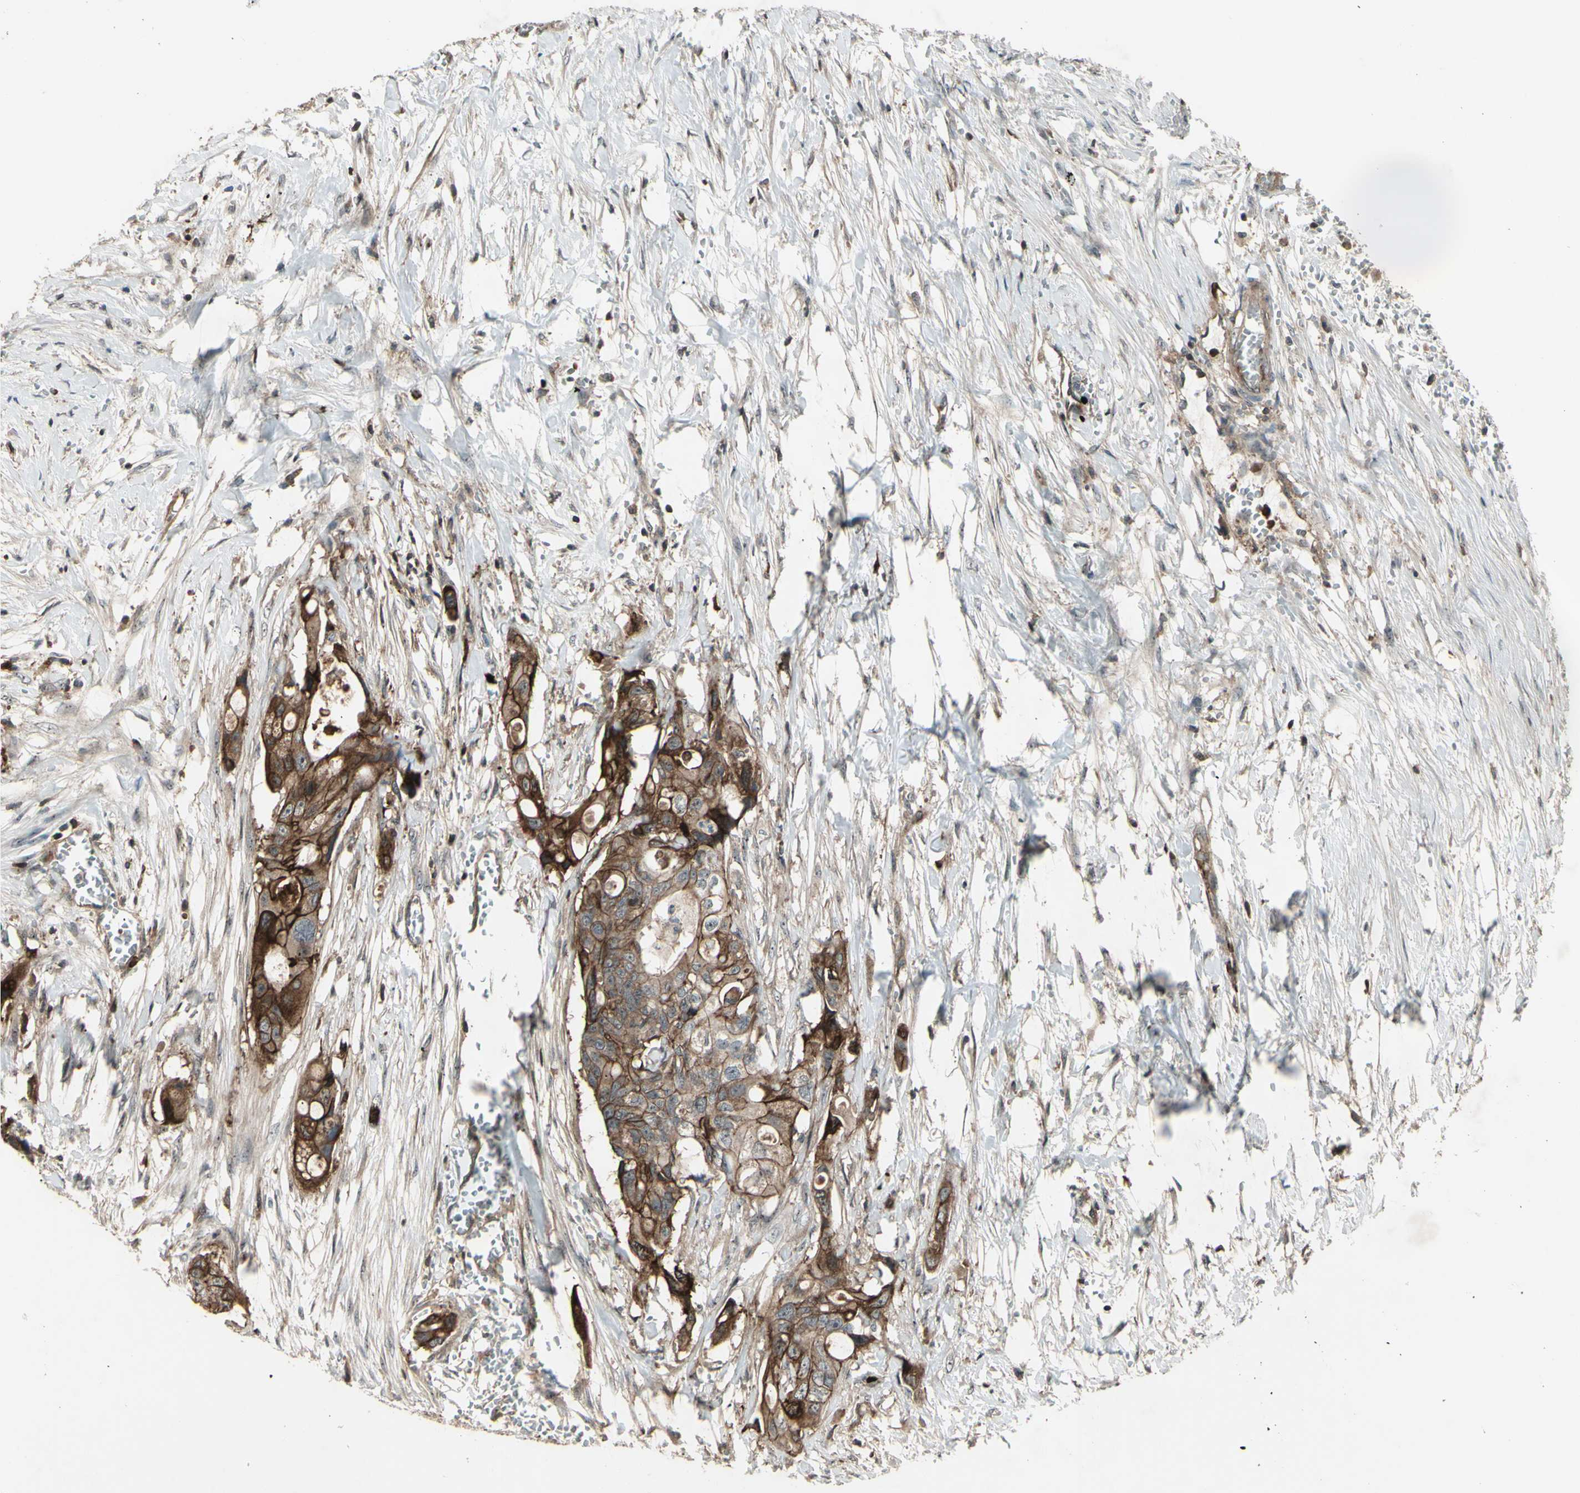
{"staining": {"intensity": "strong", "quantity": ">75%", "location": "cytoplasmic/membranous"}, "tissue": "colorectal cancer", "cell_type": "Tumor cells", "image_type": "cancer", "snomed": [{"axis": "morphology", "description": "Adenocarcinoma, NOS"}, {"axis": "topography", "description": "Colon"}], "caption": "This is an image of immunohistochemistry staining of colorectal adenocarcinoma, which shows strong expression in the cytoplasmic/membranous of tumor cells.", "gene": "FXYD5", "patient": {"sex": "female", "age": 57}}